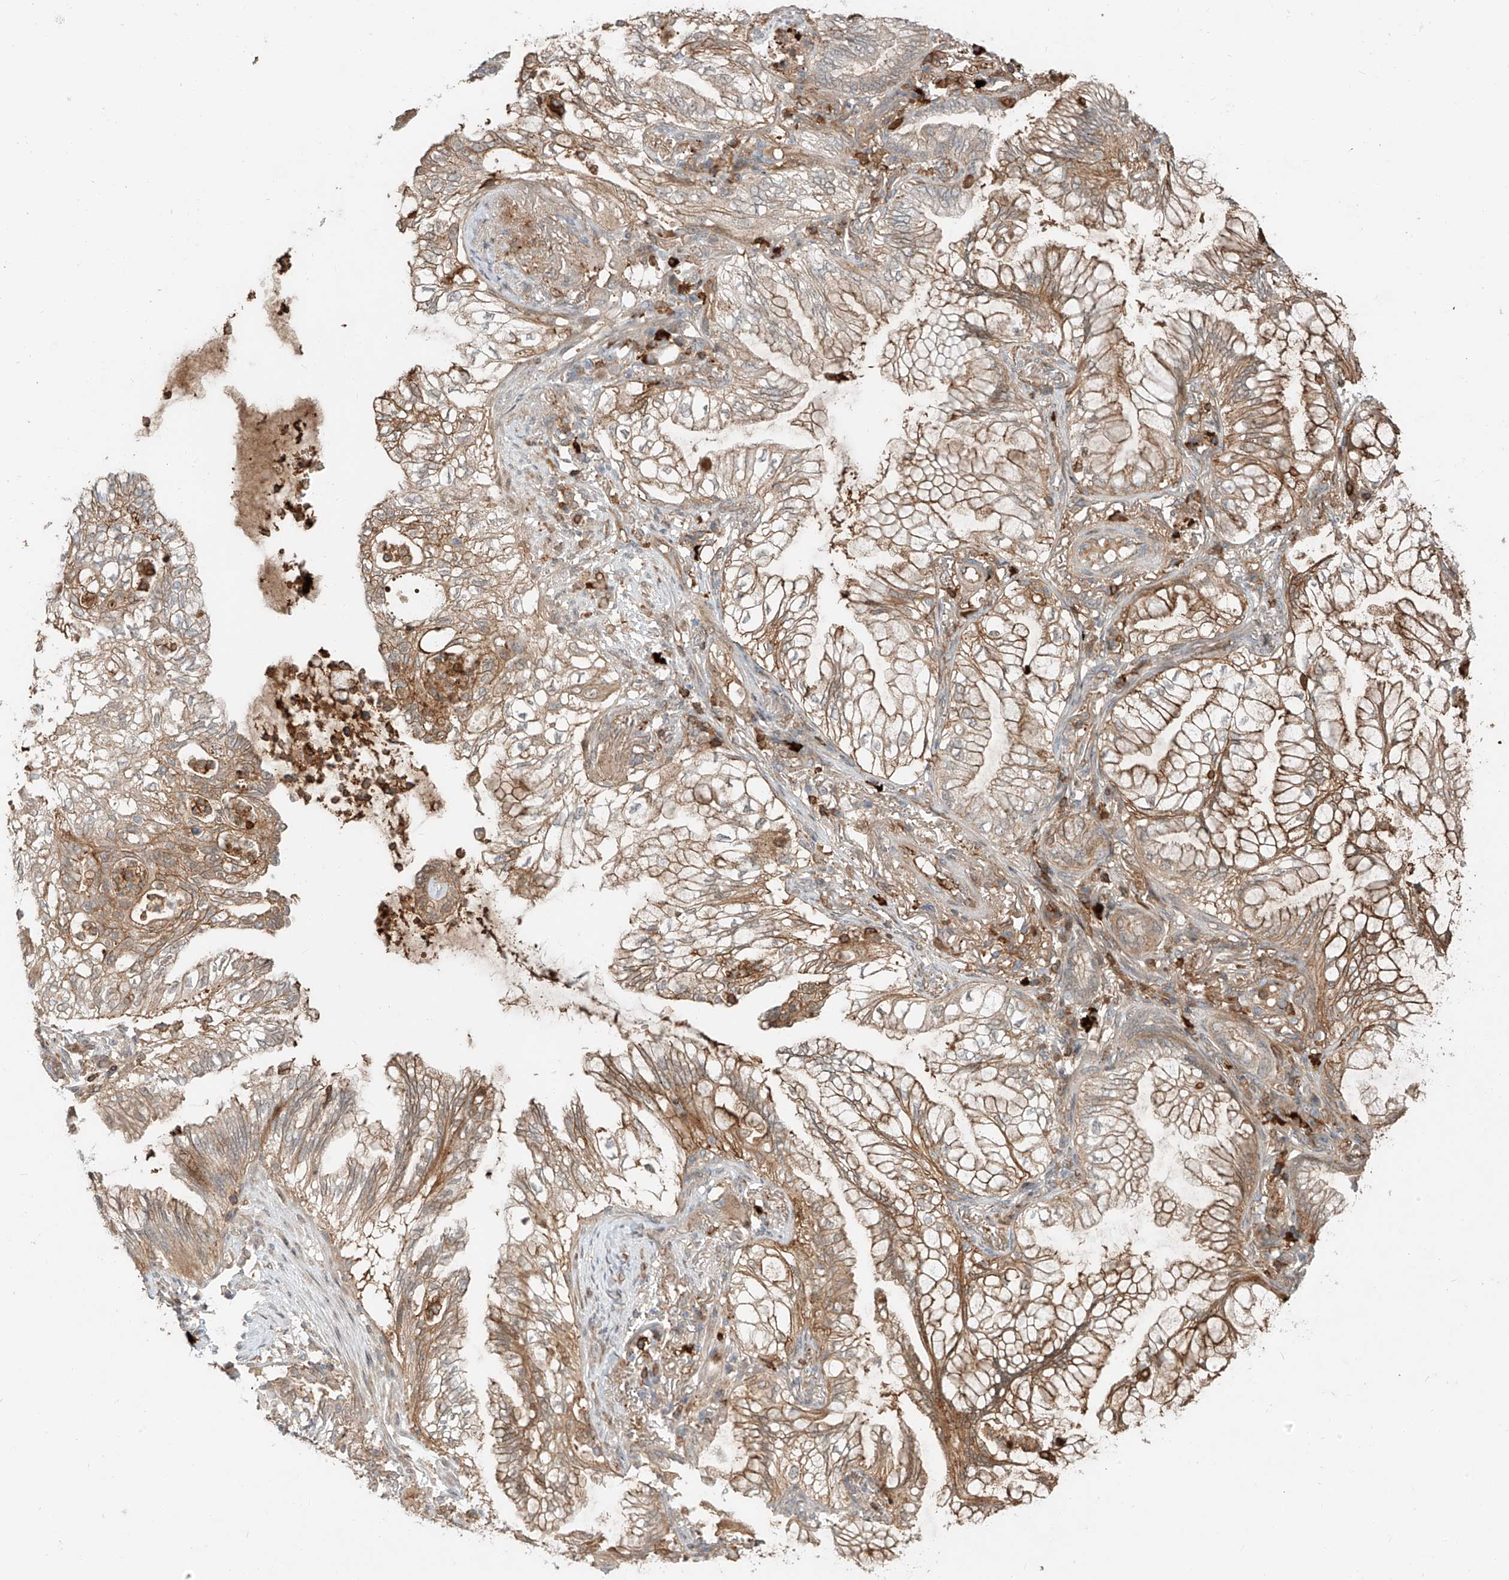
{"staining": {"intensity": "moderate", "quantity": ">75%", "location": "cytoplasmic/membranous"}, "tissue": "lung cancer", "cell_type": "Tumor cells", "image_type": "cancer", "snomed": [{"axis": "morphology", "description": "Adenocarcinoma, NOS"}, {"axis": "topography", "description": "Lung"}], "caption": "This photomicrograph exhibits lung adenocarcinoma stained with immunohistochemistry to label a protein in brown. The cytoplasmic/membranous of tumor cells show moderate positivity for the protein. Nuclei are counter-stained blue.", "gene": "CEP162", "patient": {"sex": "female", "age": 70}}